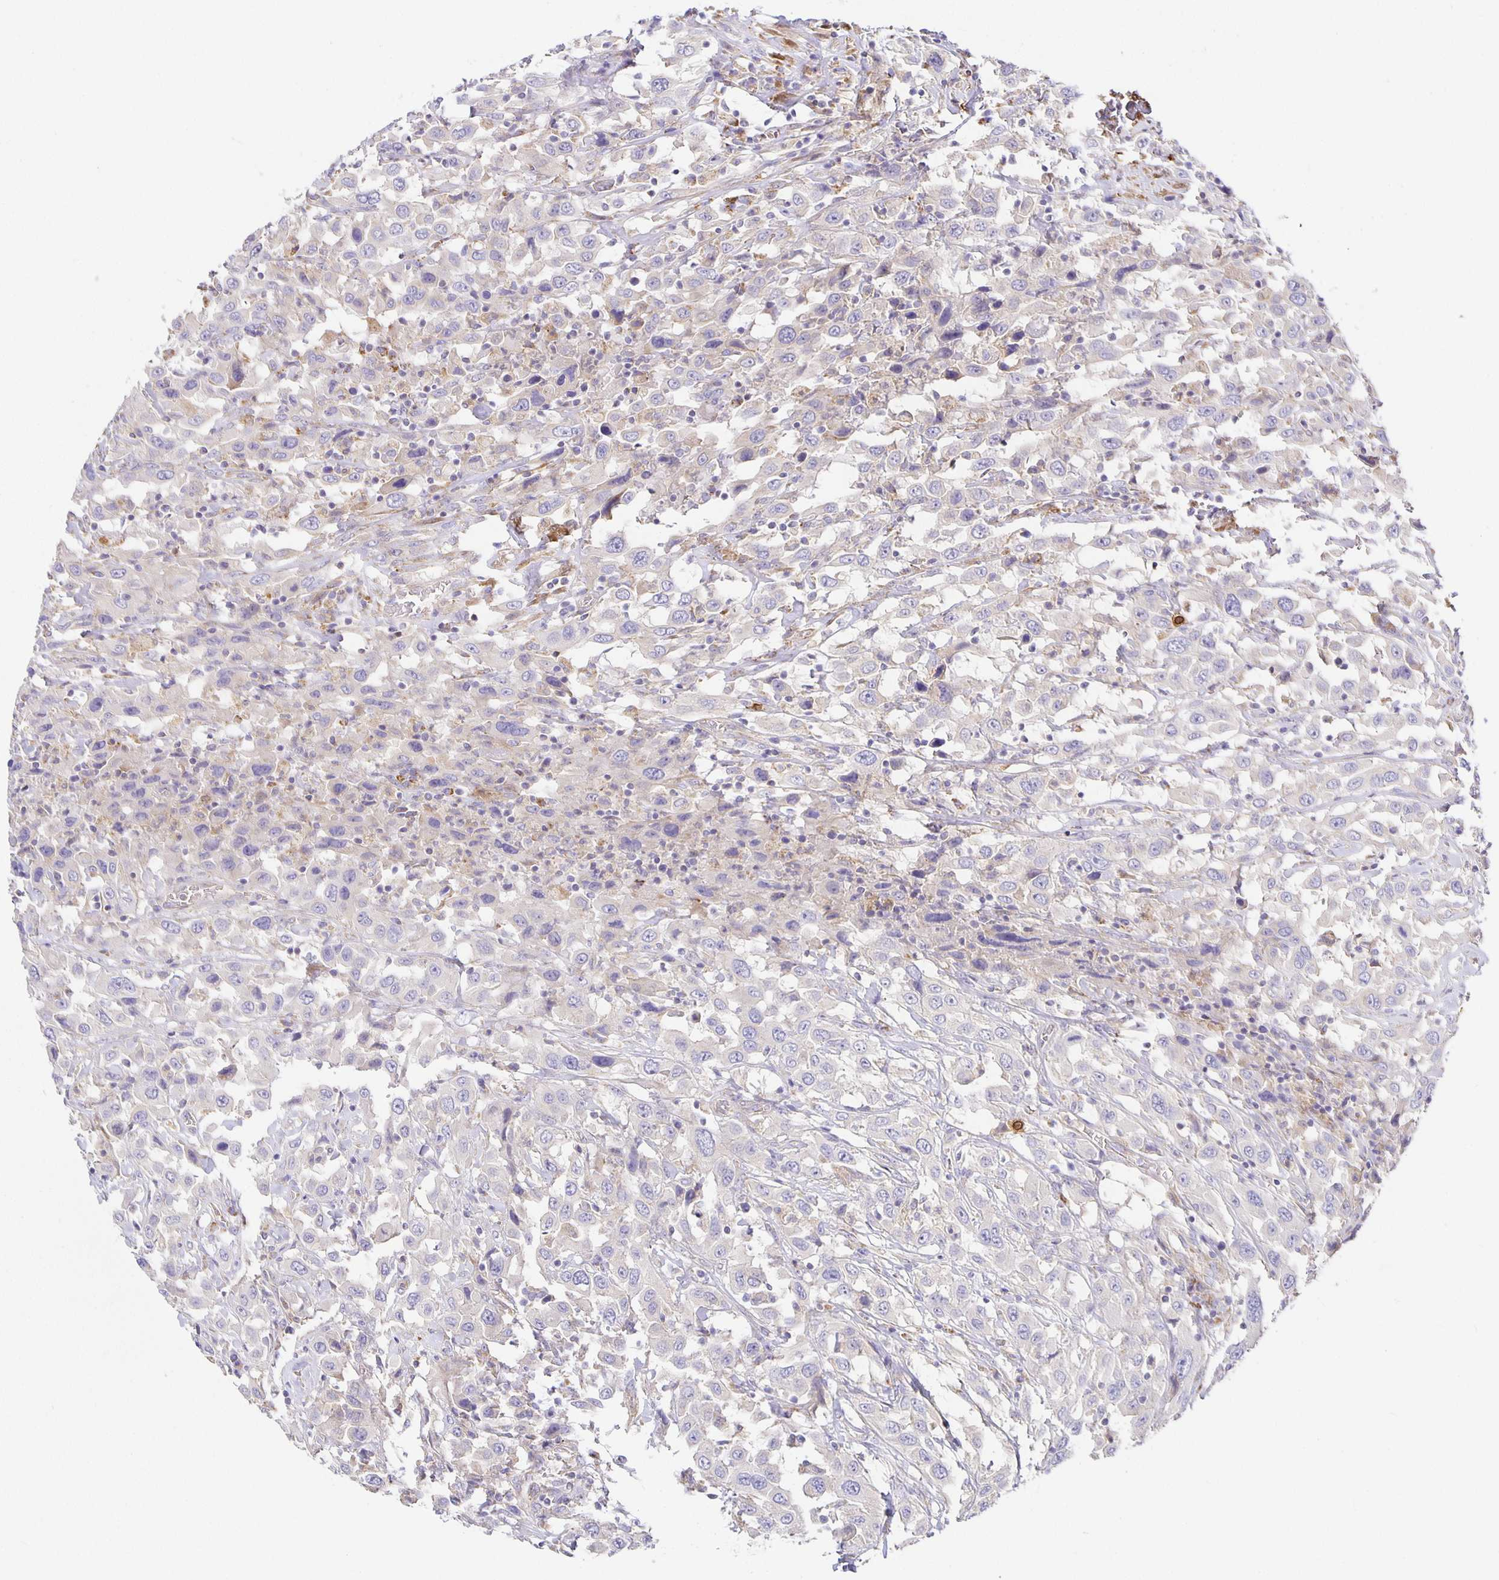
{"staining": {"intensity": "negative", "quantity": "none", "location": "none"}, "tissue": "urothelial cancer", "cell_type": "Tumor cells", "image_type": "cancer", "snomed": [{"axis": "morphology", "description": "Urothelial carcinoma, High grade"}, {"axis": "topography", "description": "Urinary bladder"}], "caption": "DAB (3,3'-diaminobenzidine) immunohistochemical staining of human high-grade urothelial carcinoma reveals no significant staining in tumor cells.", "gene": "FLRT3", "patient": {"sex": "male", "age": 61}}